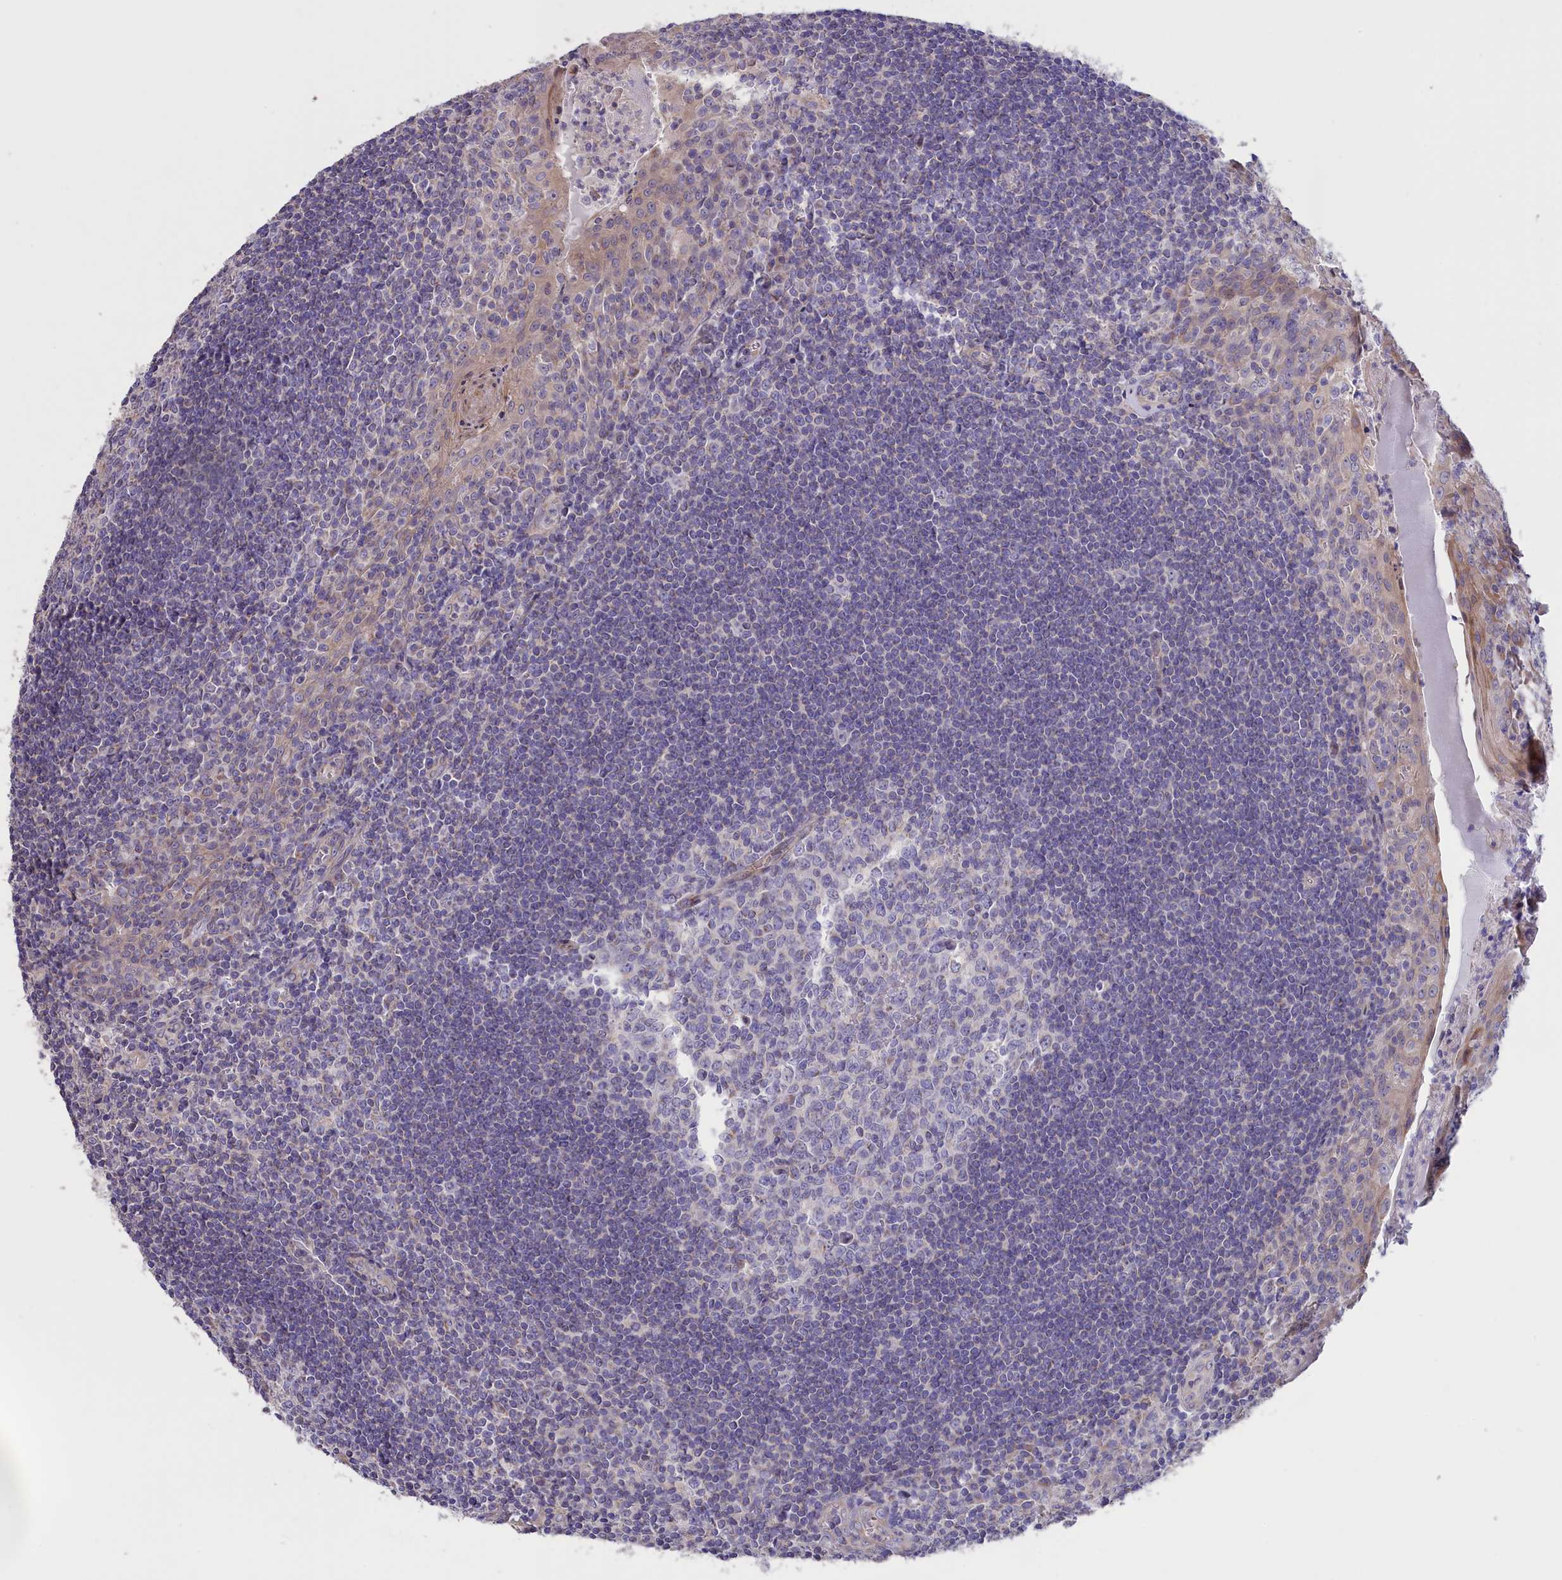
{"staining": {"intensity": "negative", "quantity": "none", "location": "none"}, "tissue": "tonsil", "cell_type": "Germinal center cells", "image_type": "normal", "snomed": [{"axis": "morphology", "description": "Normal tissue, NOS"}, {"axis": "topography", "description": "Tonsil"}], "caption": "Immunohistochemical staining of benign tonsil exhibits no significant positivity in germinal center cells. (DAB immunohistochemistry (IHC) with hematoxylin counter stain).", "gene": "CYP2U1", "patient": {"sex": "male", "age": 27}}